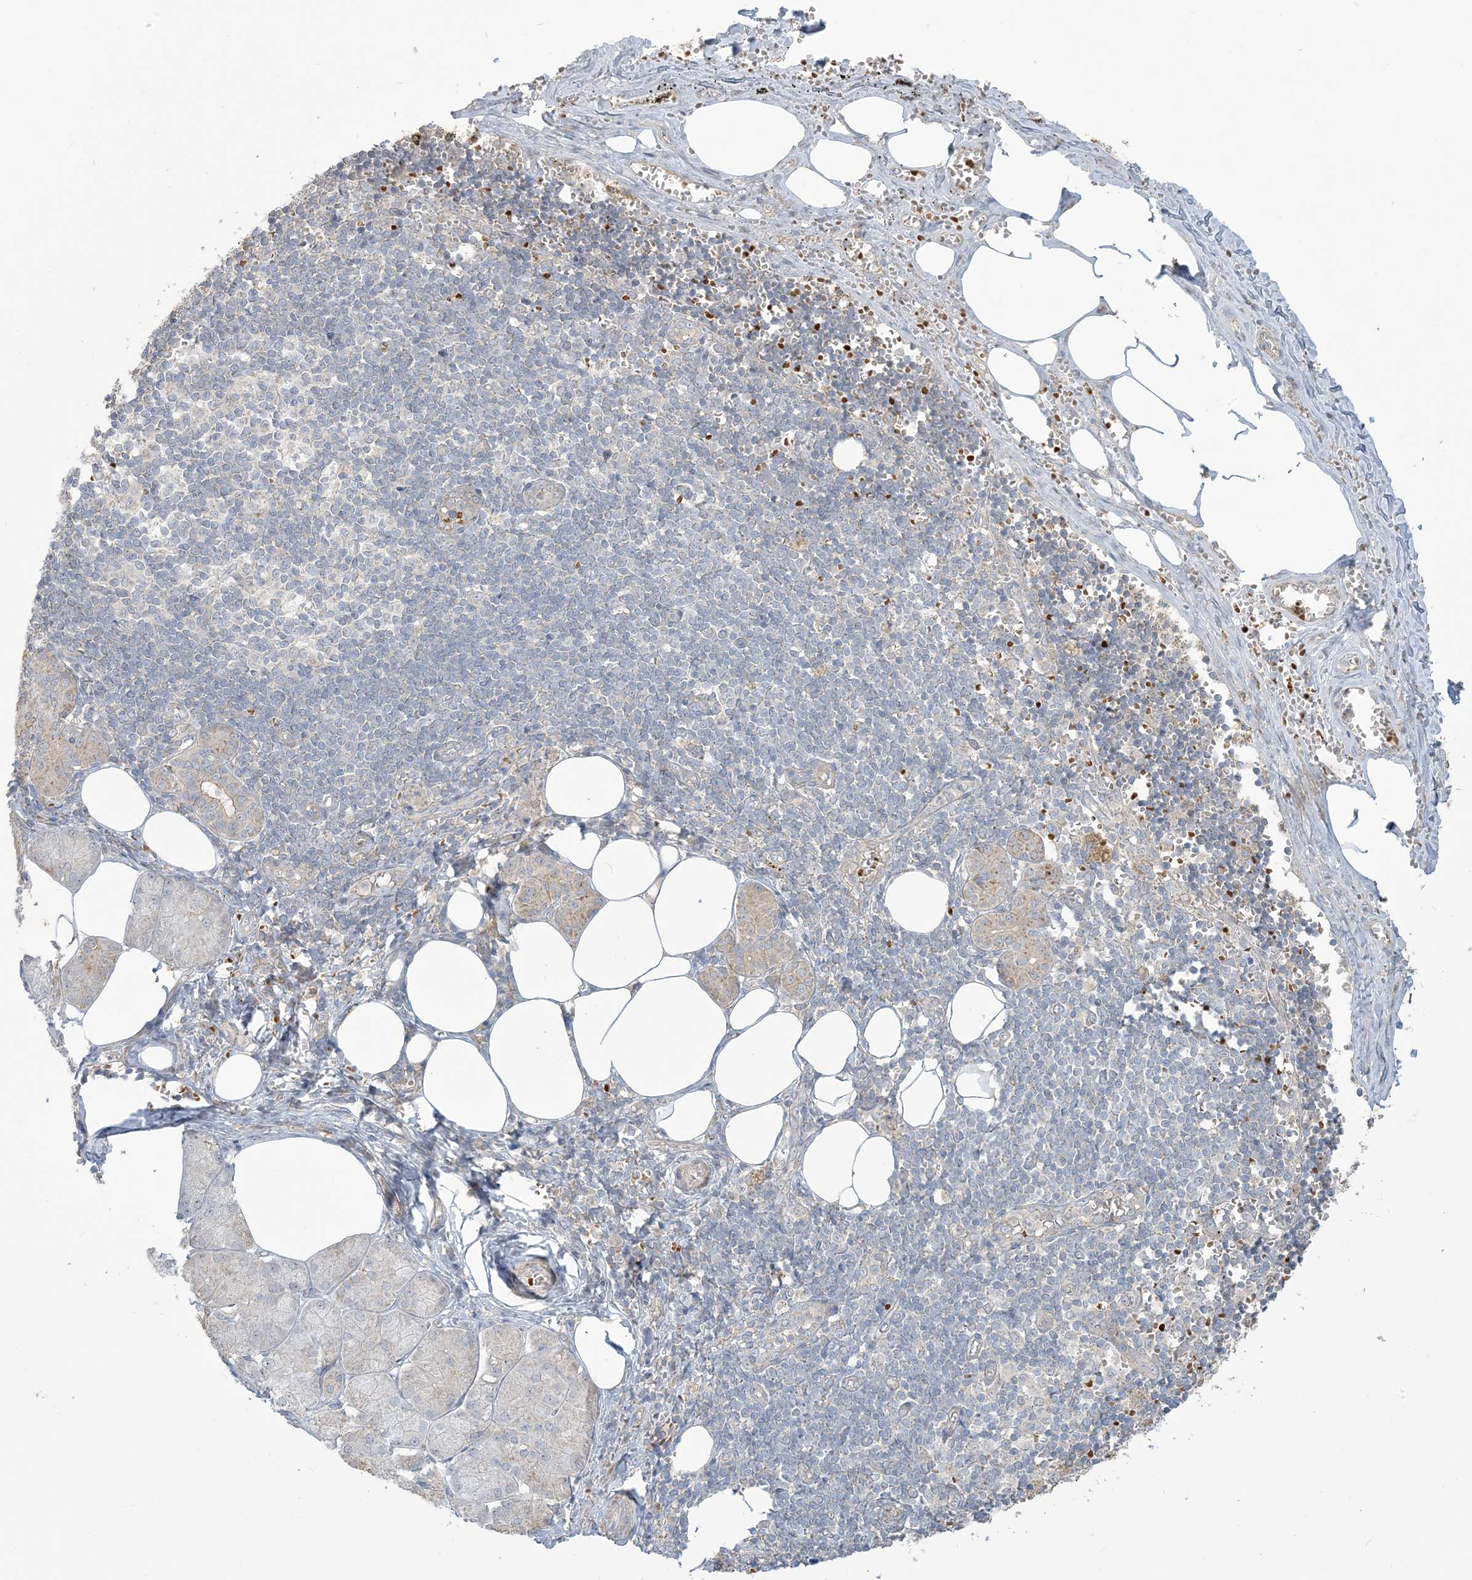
{"staining": {"intensity": "moderate", "quantity": "<25%", "location": "cytoplasmic/membranous"}, "tissue": "salivary gland", "cell_type": "Glandular cells", "image_type": "normal", "snomed": [{"axis": "morphology", "description": "Normal tissue, NOS"}, {"axis": "topography", "description": "Salivary gland"}], "caption": "Immunohistochemical staining of unremarkable human salivary gland displays <25% levels of moderate cytoplasmic/membranous protein staining in approximately <25% of glandular cells.", "gene": "KLHL18", "patient": {"sex": "male", "age": 62}}